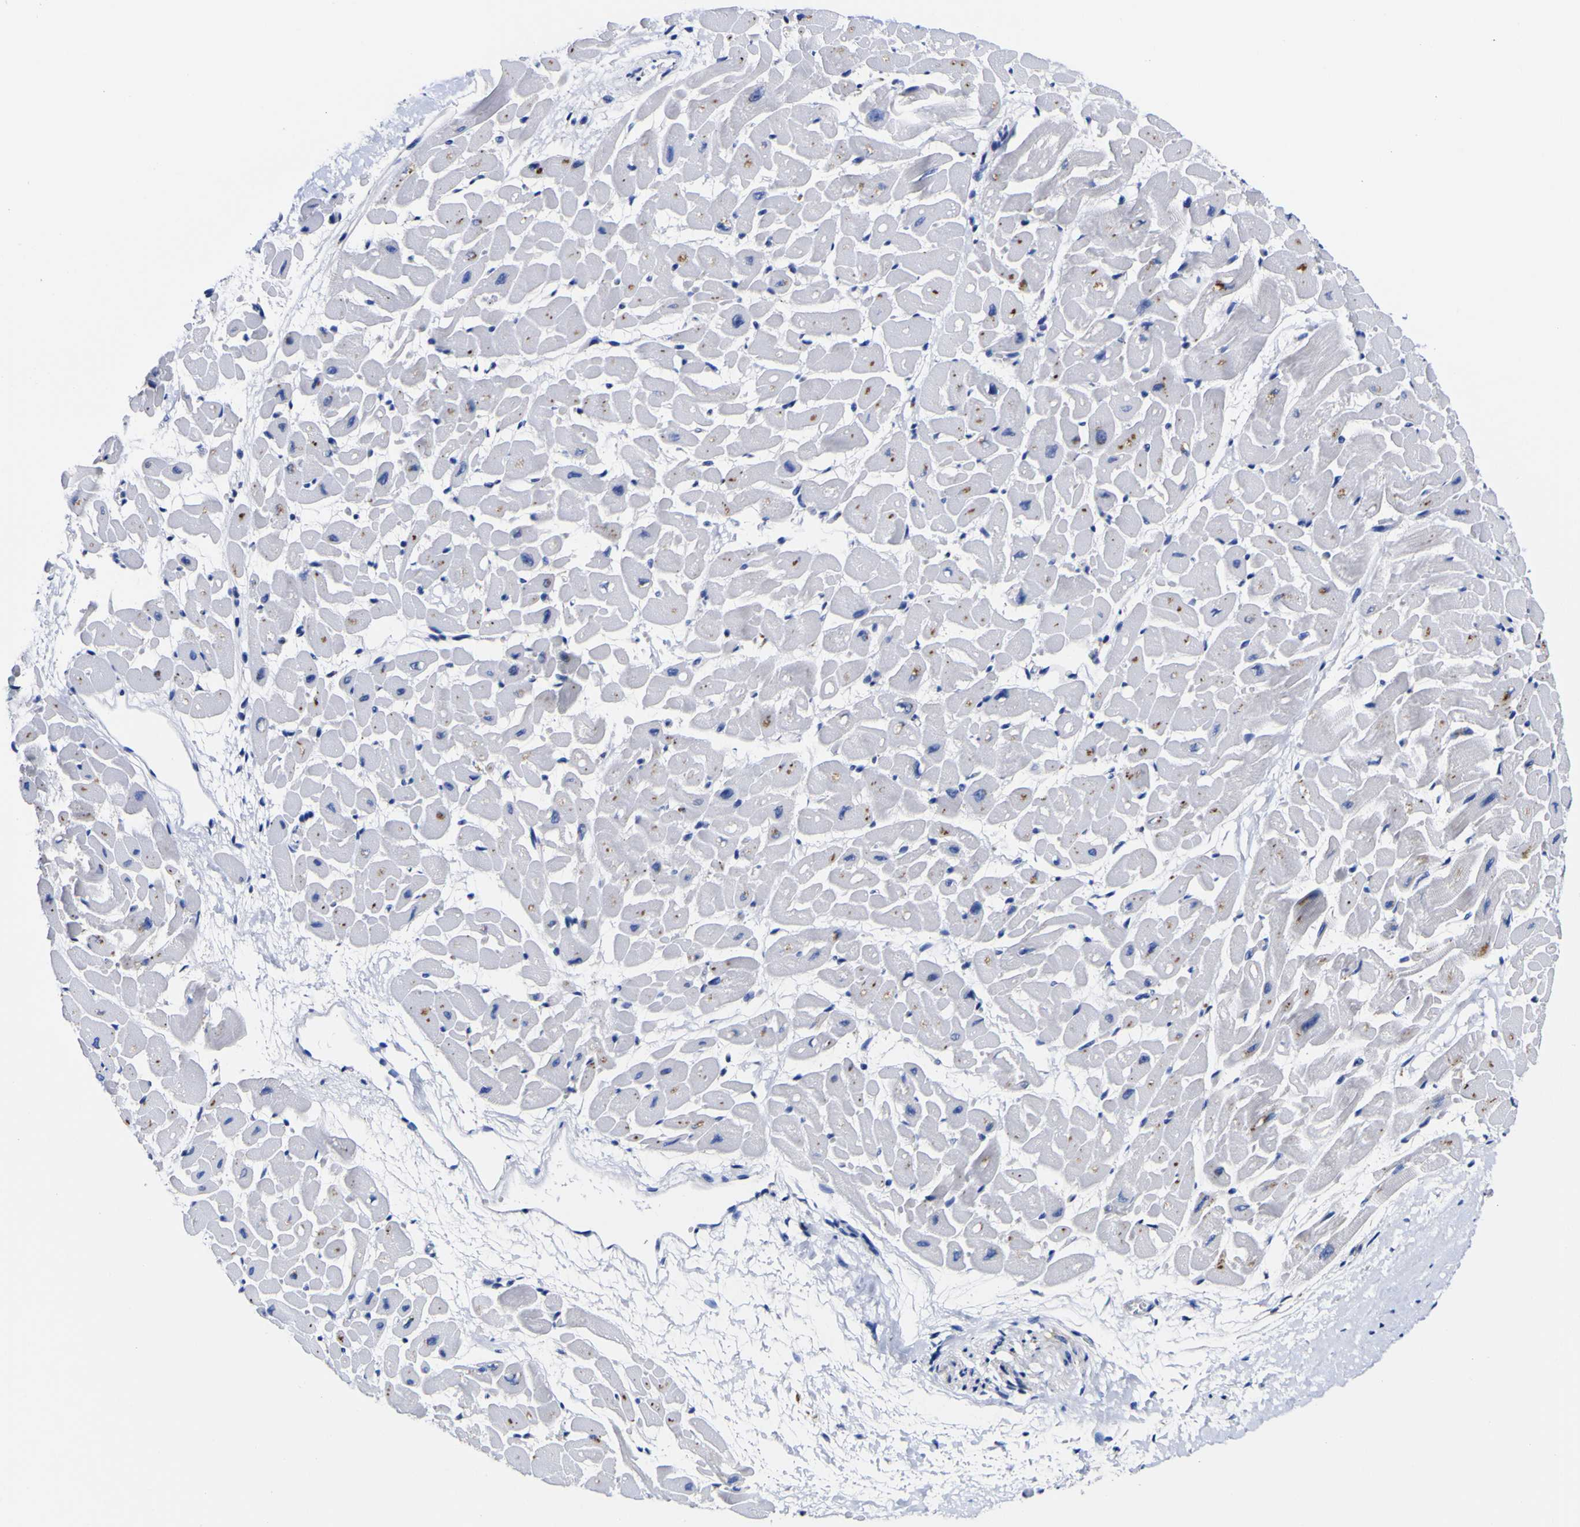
{"staining": {"intensity": "moderate", "quantity": "<25%", "location": "cytoplasmic/membranous"}, "tissue": "heart muscle", "cell_type": "Cardiomyocytes", "image_type": "normal", "snomed": [{"axis": "morphology", "description": "Normal tissue, NOS"}, {"axis": "topography", "description": "Heart"}], "caption": "Brown immunohistochemical staining in unremarkable heart muscle displays moderate cytoplasmic/membranous positivity in approximately <25% of cardiomyocytes.", "gene": "HLA", "patient": {"sex": "male", "age": 45}}